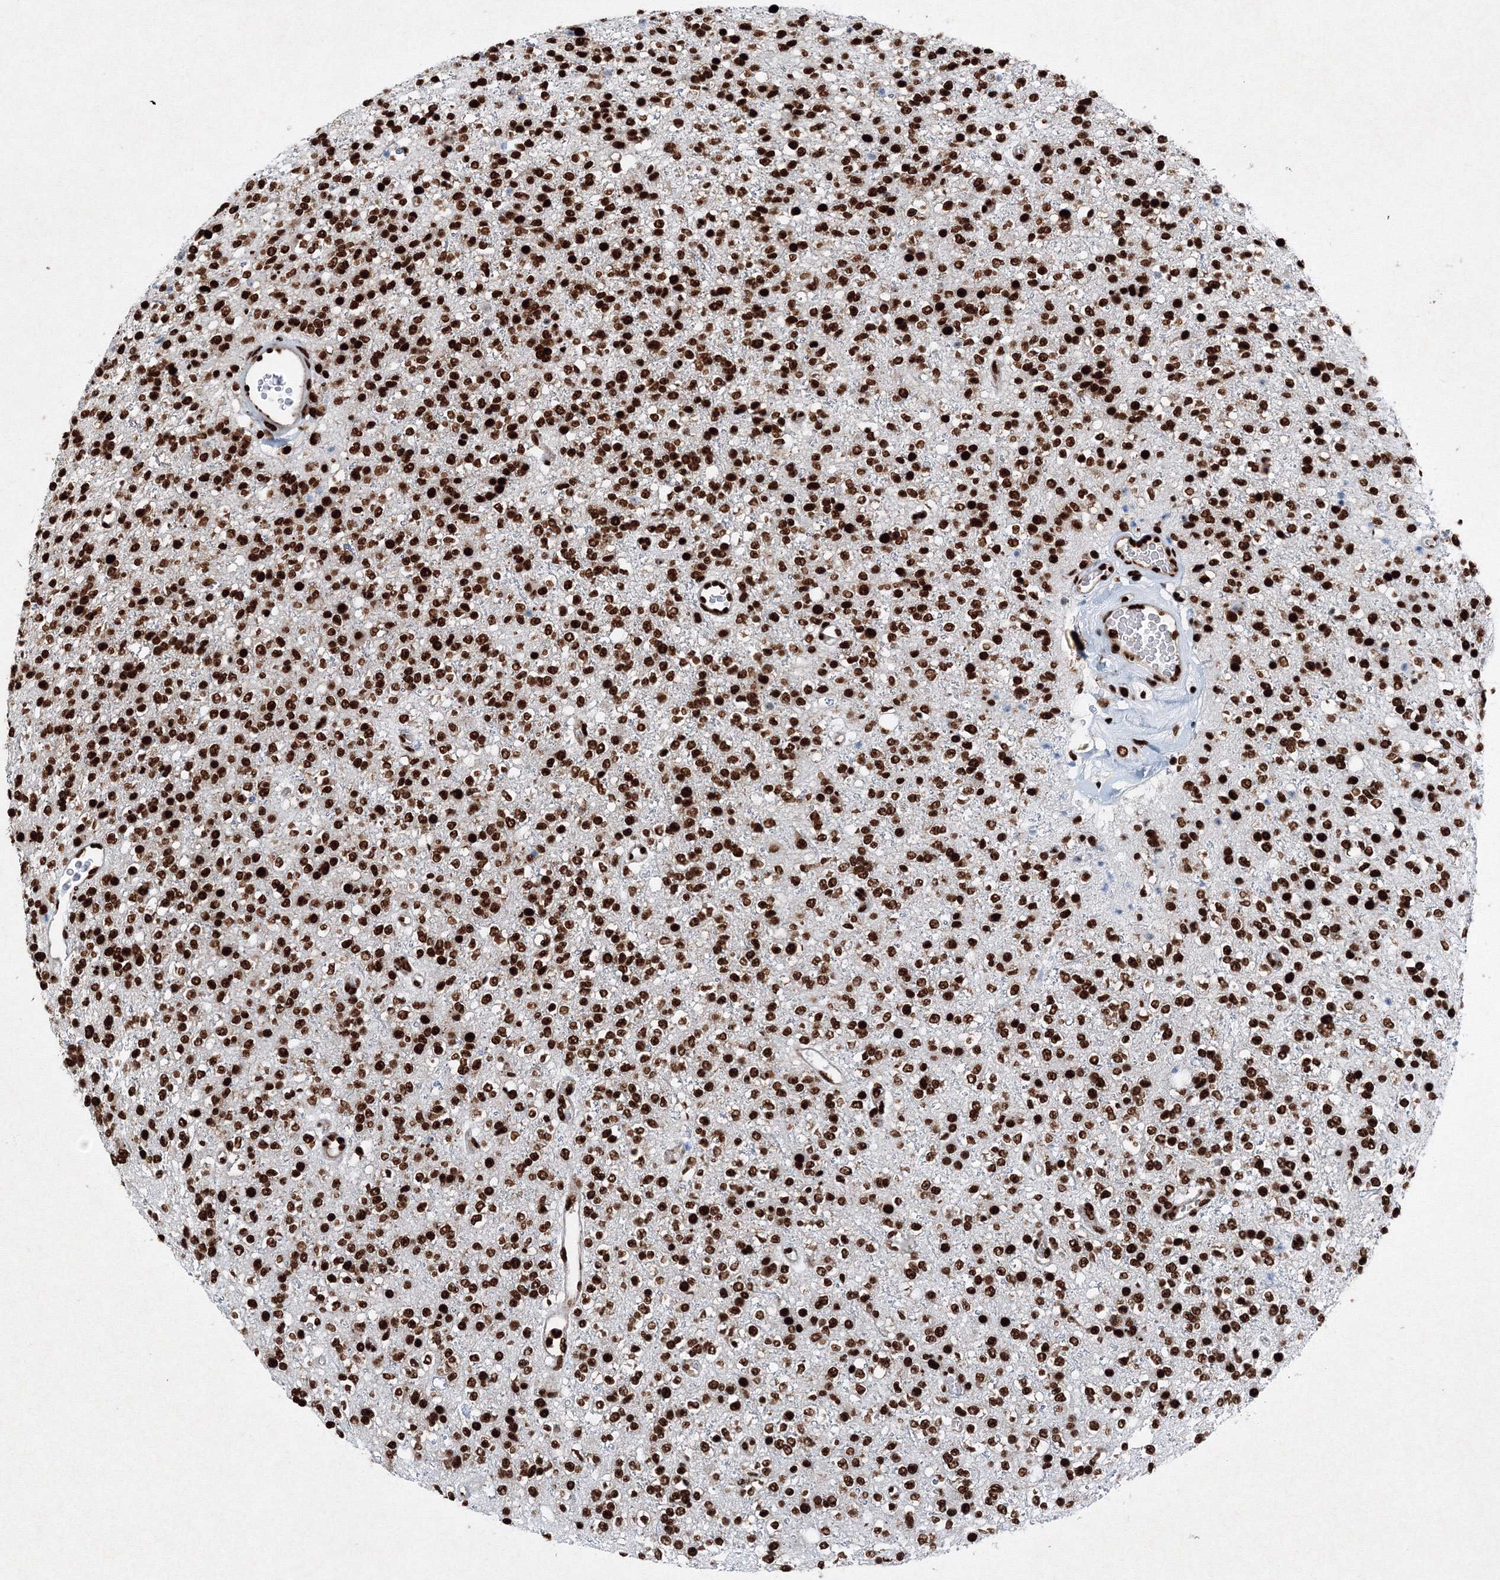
{"staining": {"intensity": "strong", "quantity": ">75%", "location": "nuclear"}, "tissue": "glioma", "cell_type": "Tumor cells", "image_type": "cancer", "snomed": [{"axis": "morphology", "description": "Glioma, malignant, High grade"}, {"axis": "topography", "description": "Brain"}], "caption": "IHC micrograph of neoplastic tissue: glioma stained using immunohistochemistry exhibits high levels of strong protein expression localized specifically in the nuclear of tumor cells, appearing as a nuclear brown color.", "gene": "SNRPC", "patient": {"sex": "male", "age": 34}}